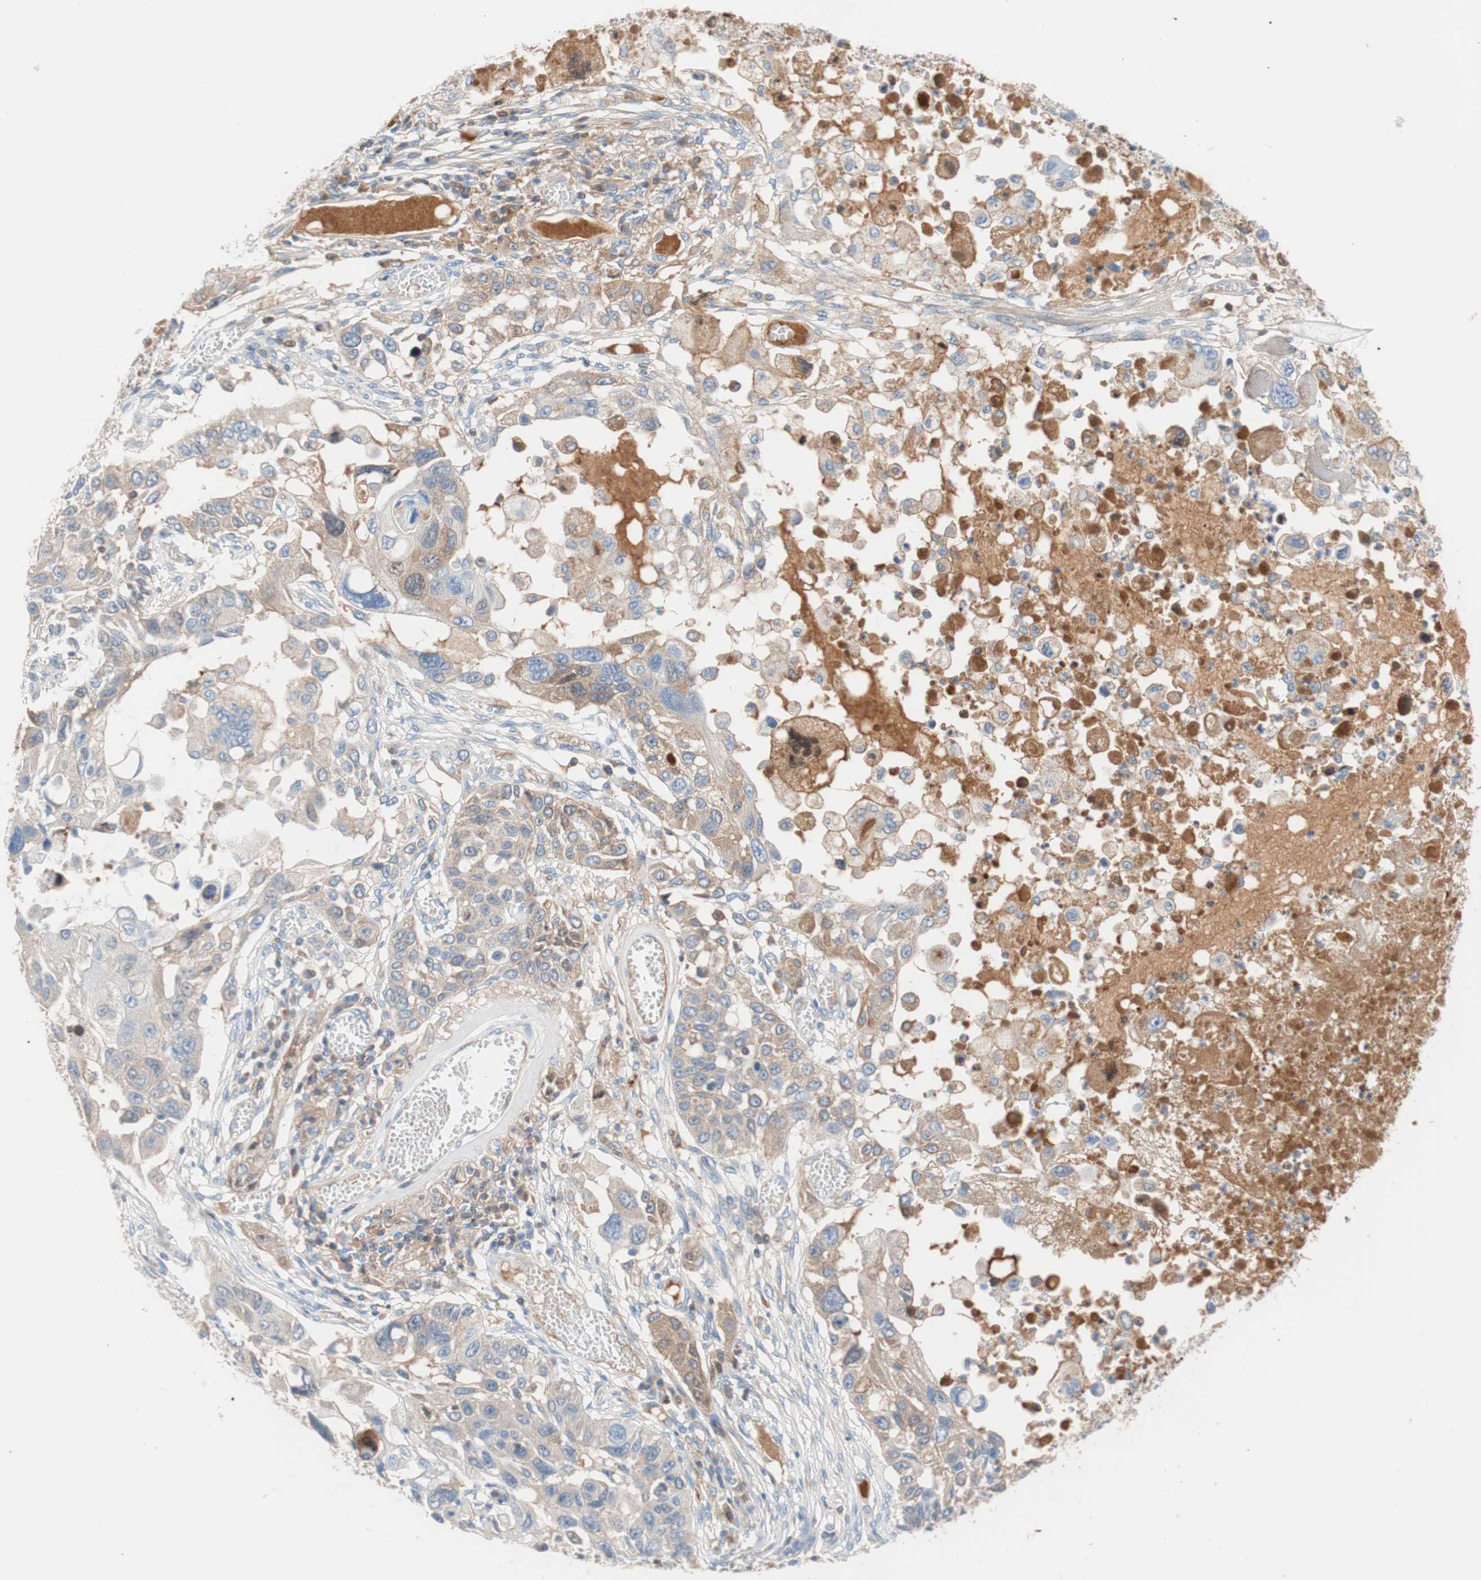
{"staining": {"intensity": "weak", "quantity": "25%-75%", "location": "cytoplasmic/membranous"}, "tissue": "lung cancer", "cell_type": "Tumor cells", "image_type": "cancer", "snomed": [{"axis": "morphology", "description": "Squamous cell carcinoma, NOS"}, {"axis": "topography", "description": "Lung"}], "caption": "Immunohistochemistry of lung cancer (squamous cell carcinoma) displays low levels of weak cytoplasmic/membranous positivity in approximately 25%-75% of tumor cells. Nuclei are stained in blue.", "gene": "RBP4", "patient": {"sex": "male", "age": 71}}